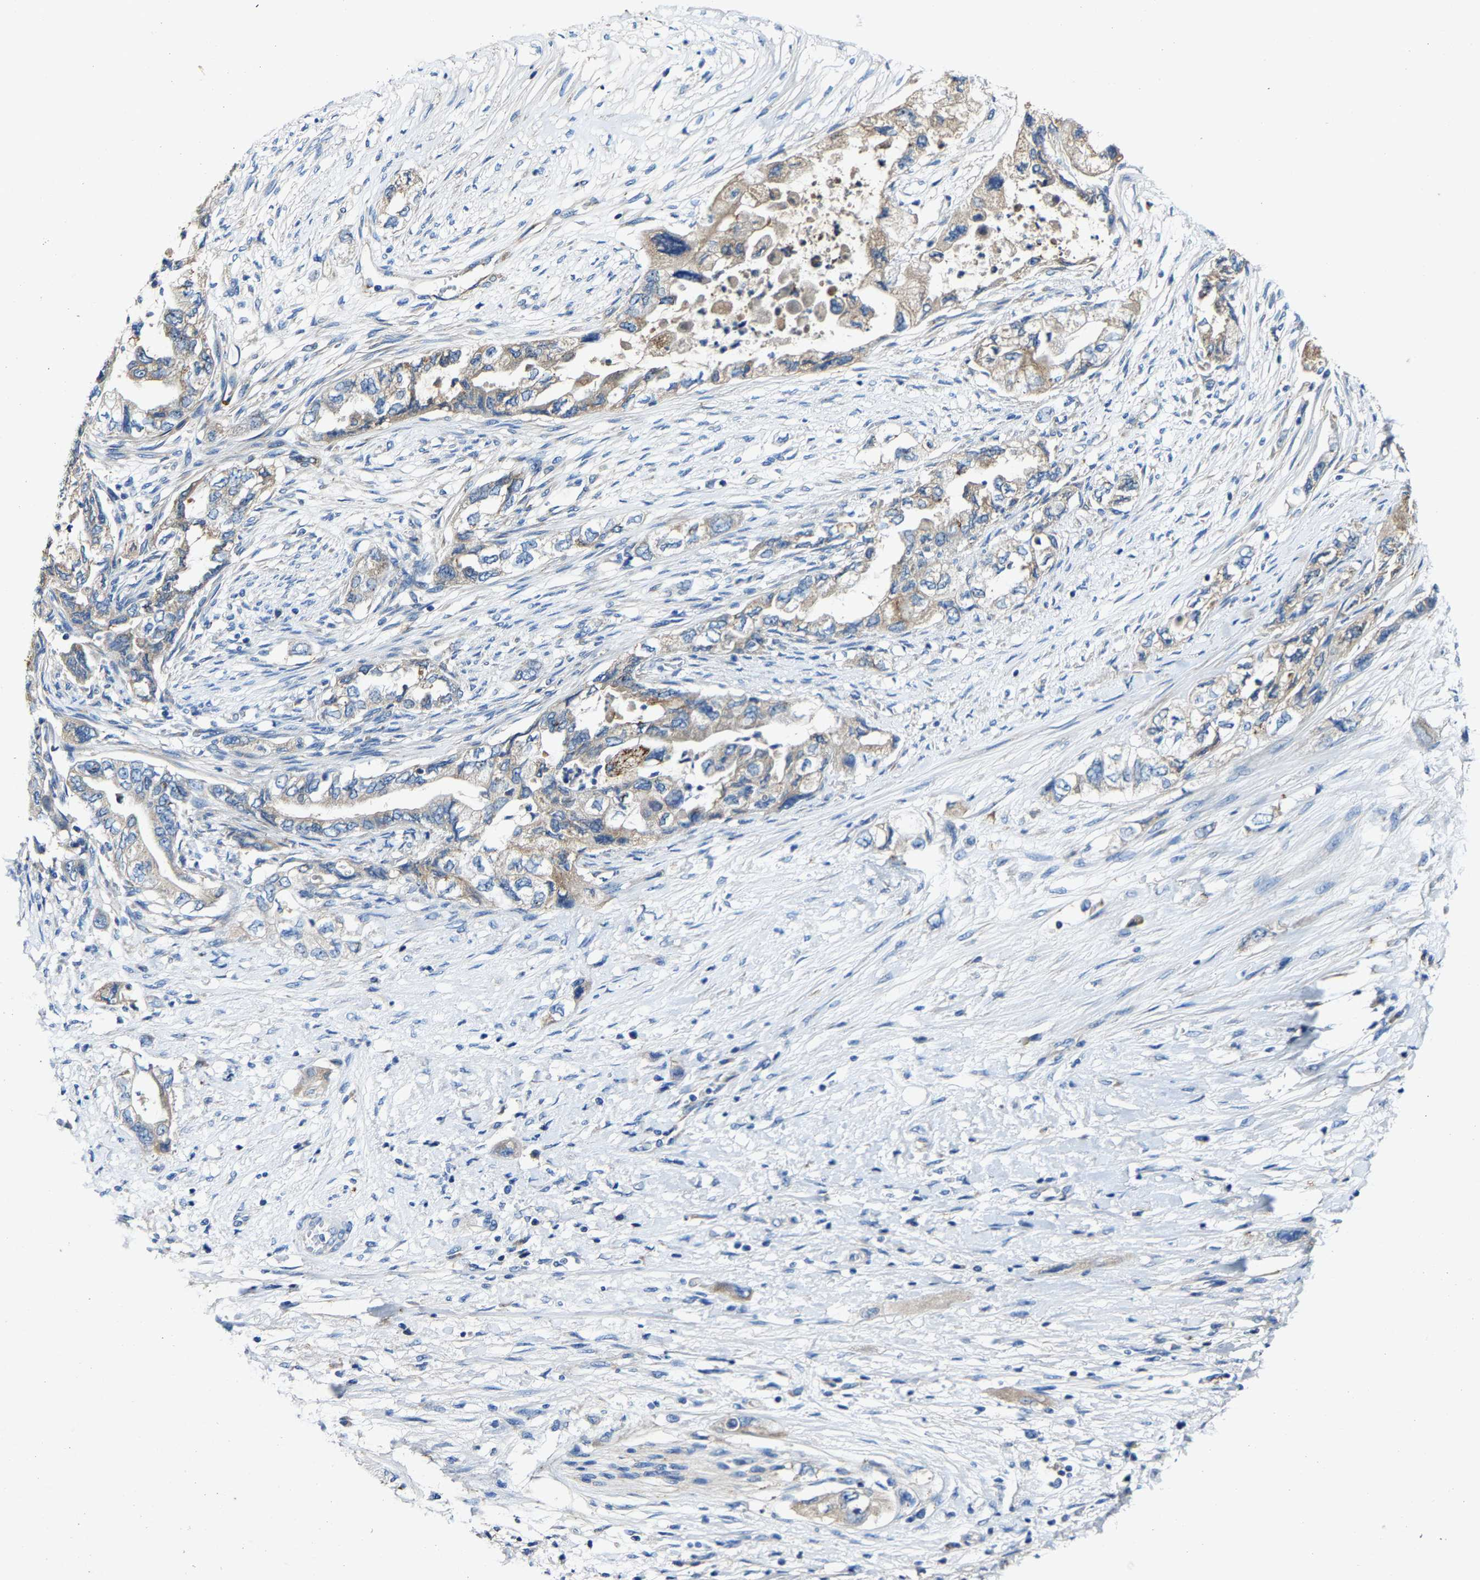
{"staining": {"intensity": "weak", "quantity": "<25%", "location": "cytoplasmic/membranous"}, "tissue": "pancreatic cancer", "cell_type": "Tumor cells", "image_type": "cancer", "snomed": [{"axis": "morphology", "description": "Adenocarcinoma, NOS"}, {"axis": "topography", "description": "Pancreas"}], "caption": "Histopathology image shows no protein positivity in tumor cells of adenocarcinoma (pancreatic) tissue. The staining was performed using DAB to visualize the protein expression in brown, while the nuclei were stained in blue with hematoxylin (Magnification: 20x).", "gene": "SLC25A25", "patient": {"sex": "female", "age": 73}}